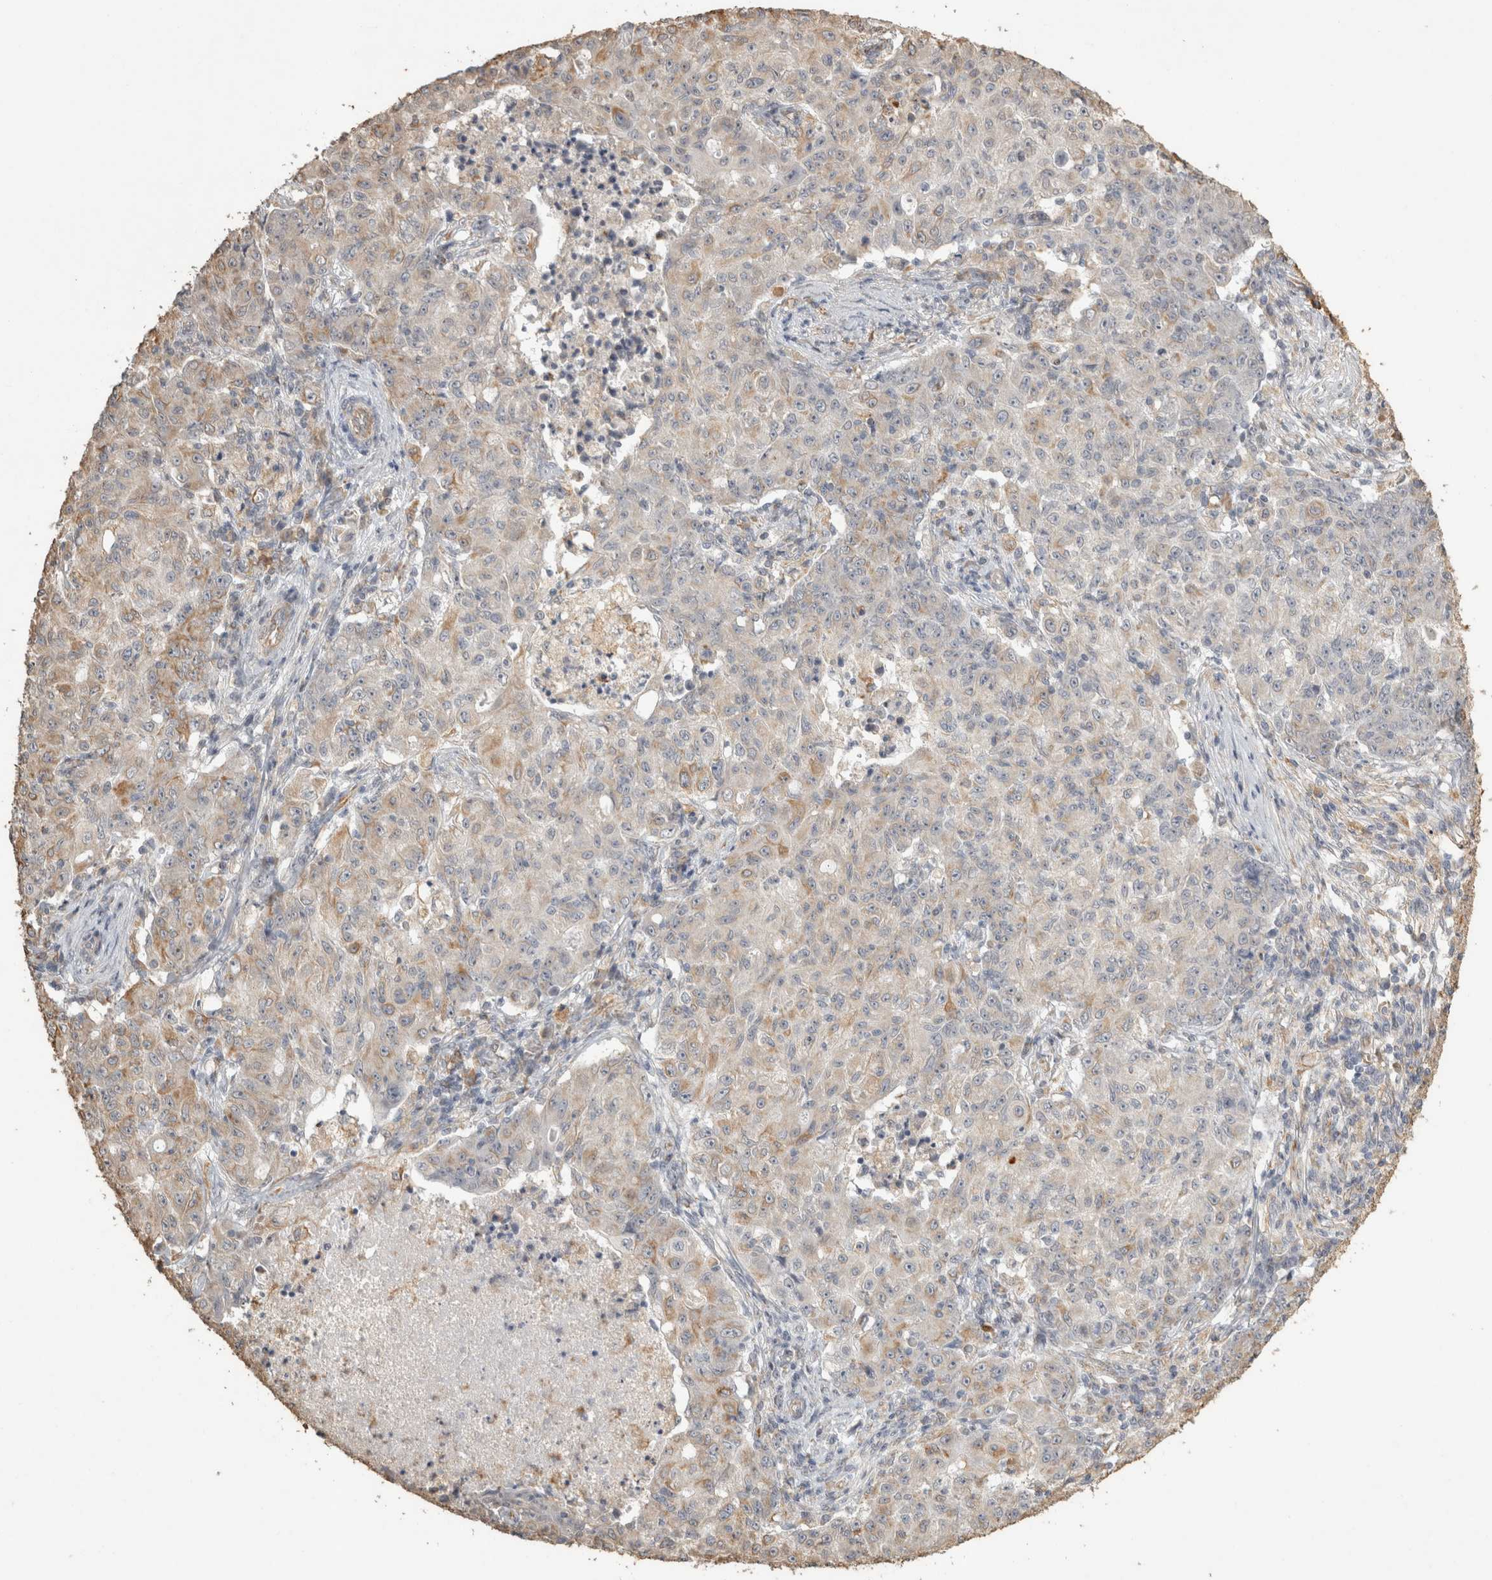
{"staining": {"intensity": "weak", "quantity": ">75%", "location": "cytoplasmic/membranous"}, "tissue": "ovarian cancer", "cell_type": "Tumor cells", "image_type": "cancer", "snomed": [{"axis": "morphology", "description": "Carcinoma, endometroid"}, {"axis": "topography", "description": "Ovary"}], "caption": "DAB (3,3'-diaminobenzidine) immunohistochemical staining of ovarian cancer (endometroid carcinoma) demonstrates weak cytoplasmic/membranous protein expression in about >75% of tumor cells. The staining was performed using DAB, with brown indicating positive protein expression. Nuclei are stained blue with hematoxylin.", "gene": "REPS2", "patient": {"sex": "female", "age": 42}}